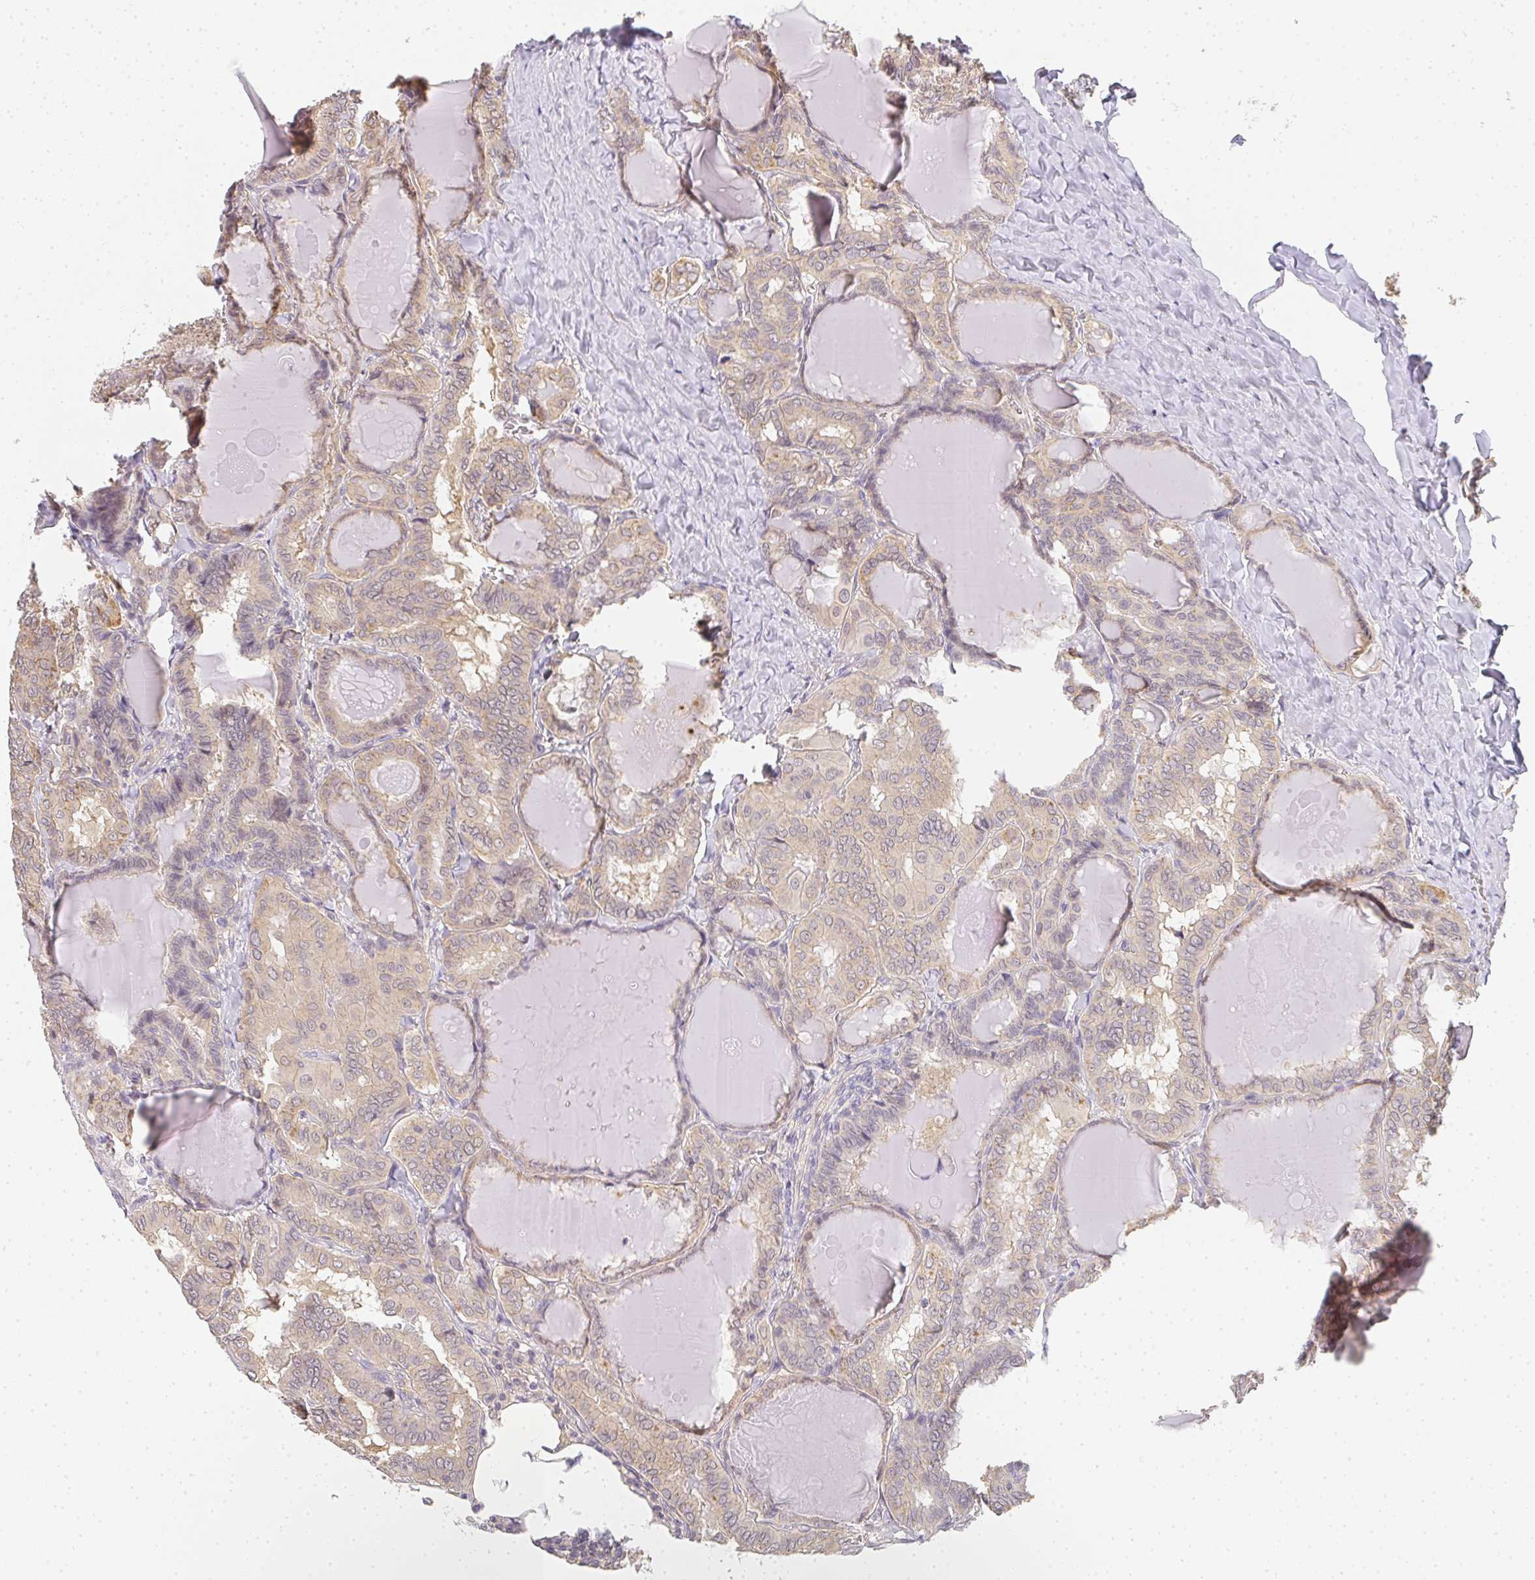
{"staining": {"intensity": "weak", "quantity": ">75%", "location": "cytoplasmic/membranous"}, "tissue": "thyroid cancer", "cell_type": "Tumor cells", "image_type": "cancer", "snomed": [{"axis": "morphology", "description": "Papillary adenocarcinoma, NOS"}, {"axis": "topography", "description": "Thyroid gland"}], "caption": "High-magnification brightfield microscopy of thyroid cancer stained with DAB (brown) and counterstained with hematoxylin (blue). tumor cells exhibit weak cytoplasmic/membranous expression is present in about>75% of cells. The staining was performed using DAB to visualize the protein expression in brown, while the nuclei were stained in blue with hematoxylin (Magnification: 20x).", "gene": "SLC35B3", "patient": {"sex": "female", "age": 46}}